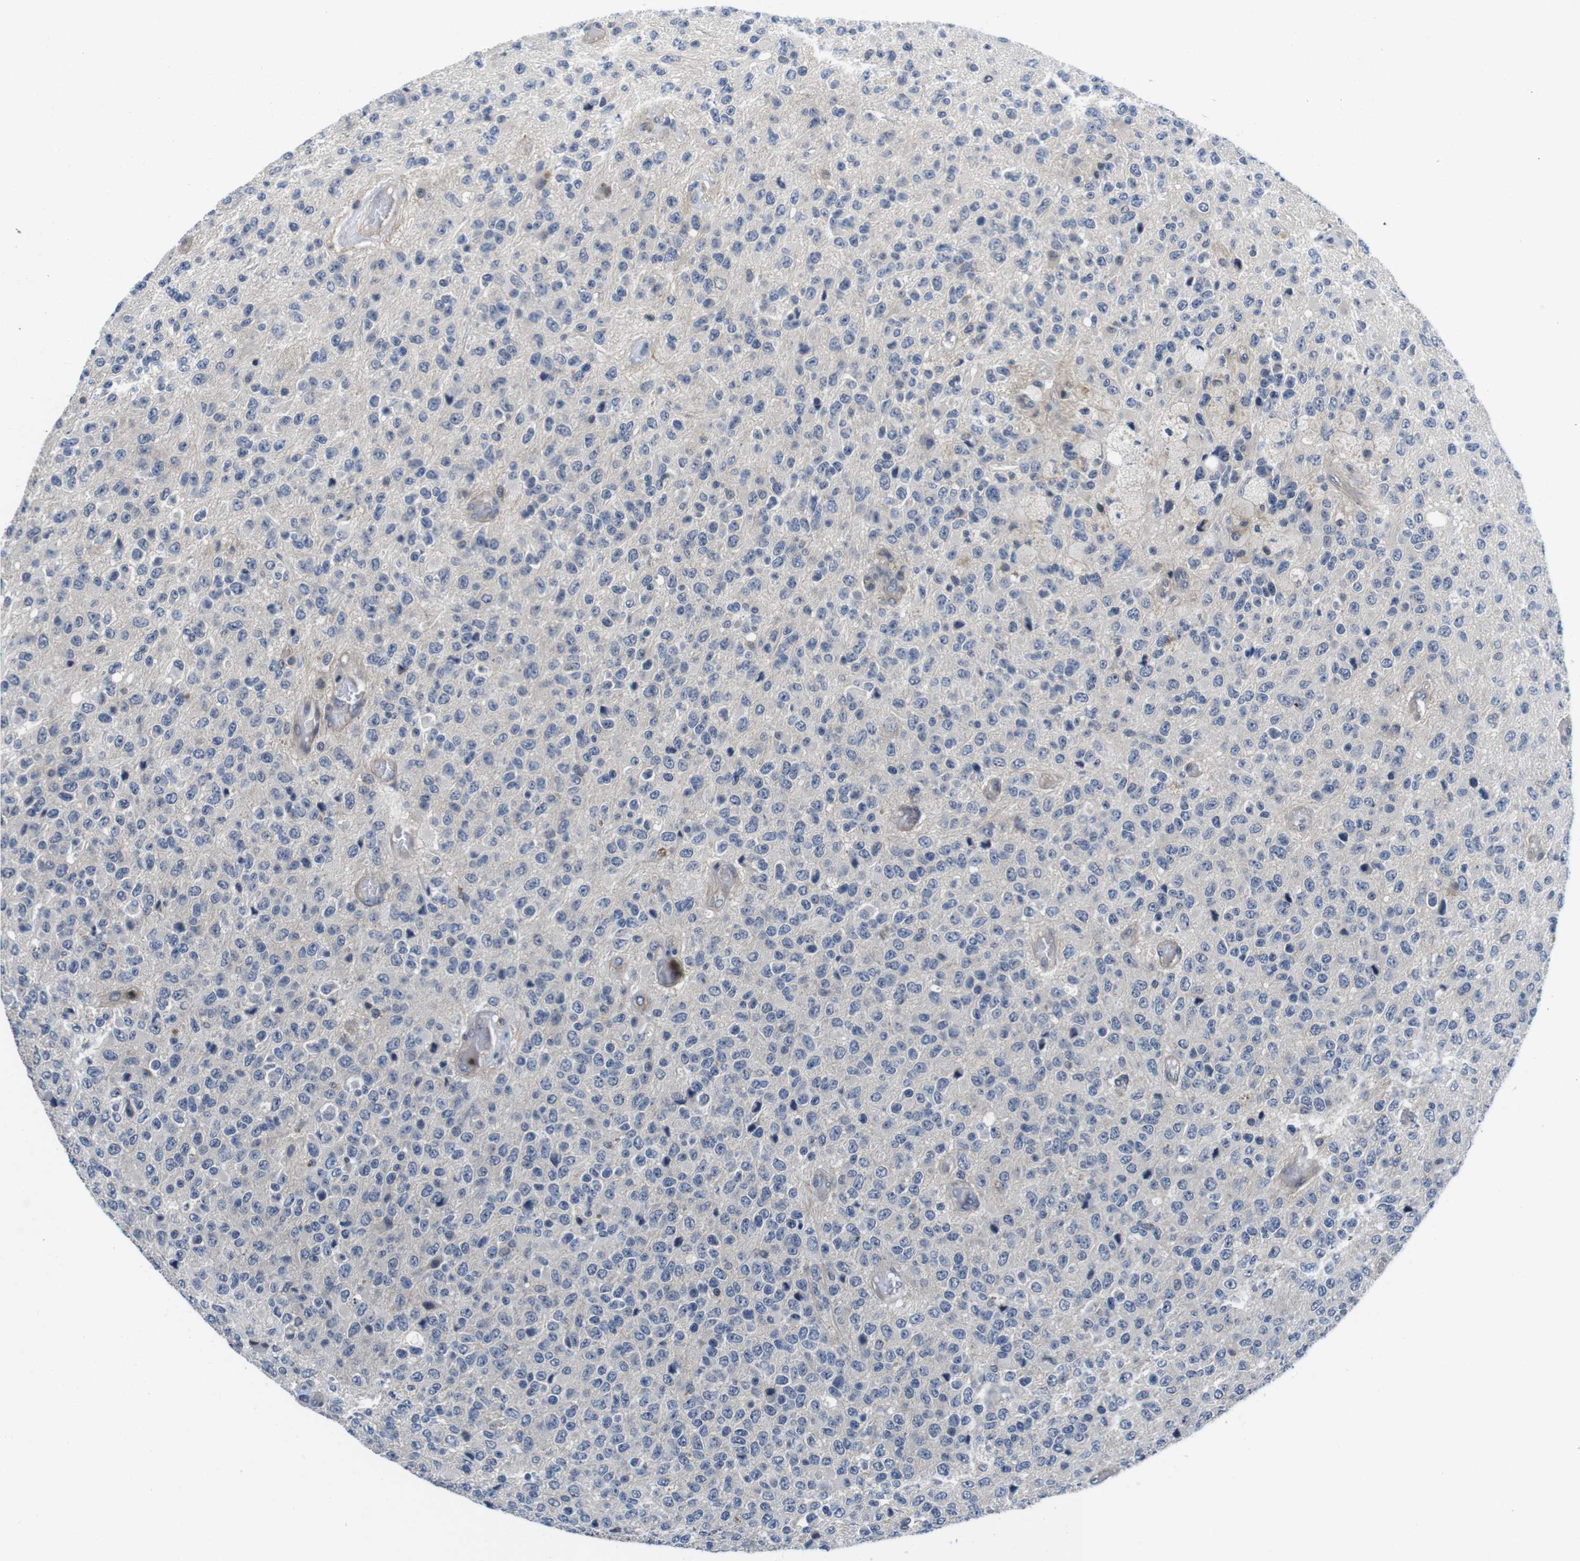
{"staining": {"intensity": "negative", "quantity": "none", "location": "none"}, "tissue": "glioma", "cell_type": "Tumor cells", "image_type": "cancer", "snomed": [{"axis": "morphology", "description": "Glioma, malignant, High grade"}, {"axis": "topography", "description": "pancreas cauda"}], "caption": "Tumor cells show no significant protein positivity in glioma. (Stains: DAB IHC with hematoxylin counter stain, Microscopy: brightfield microscopy at high magnification).", "gene": "FADD", "patient": {"sex": "male", "age": 60}}